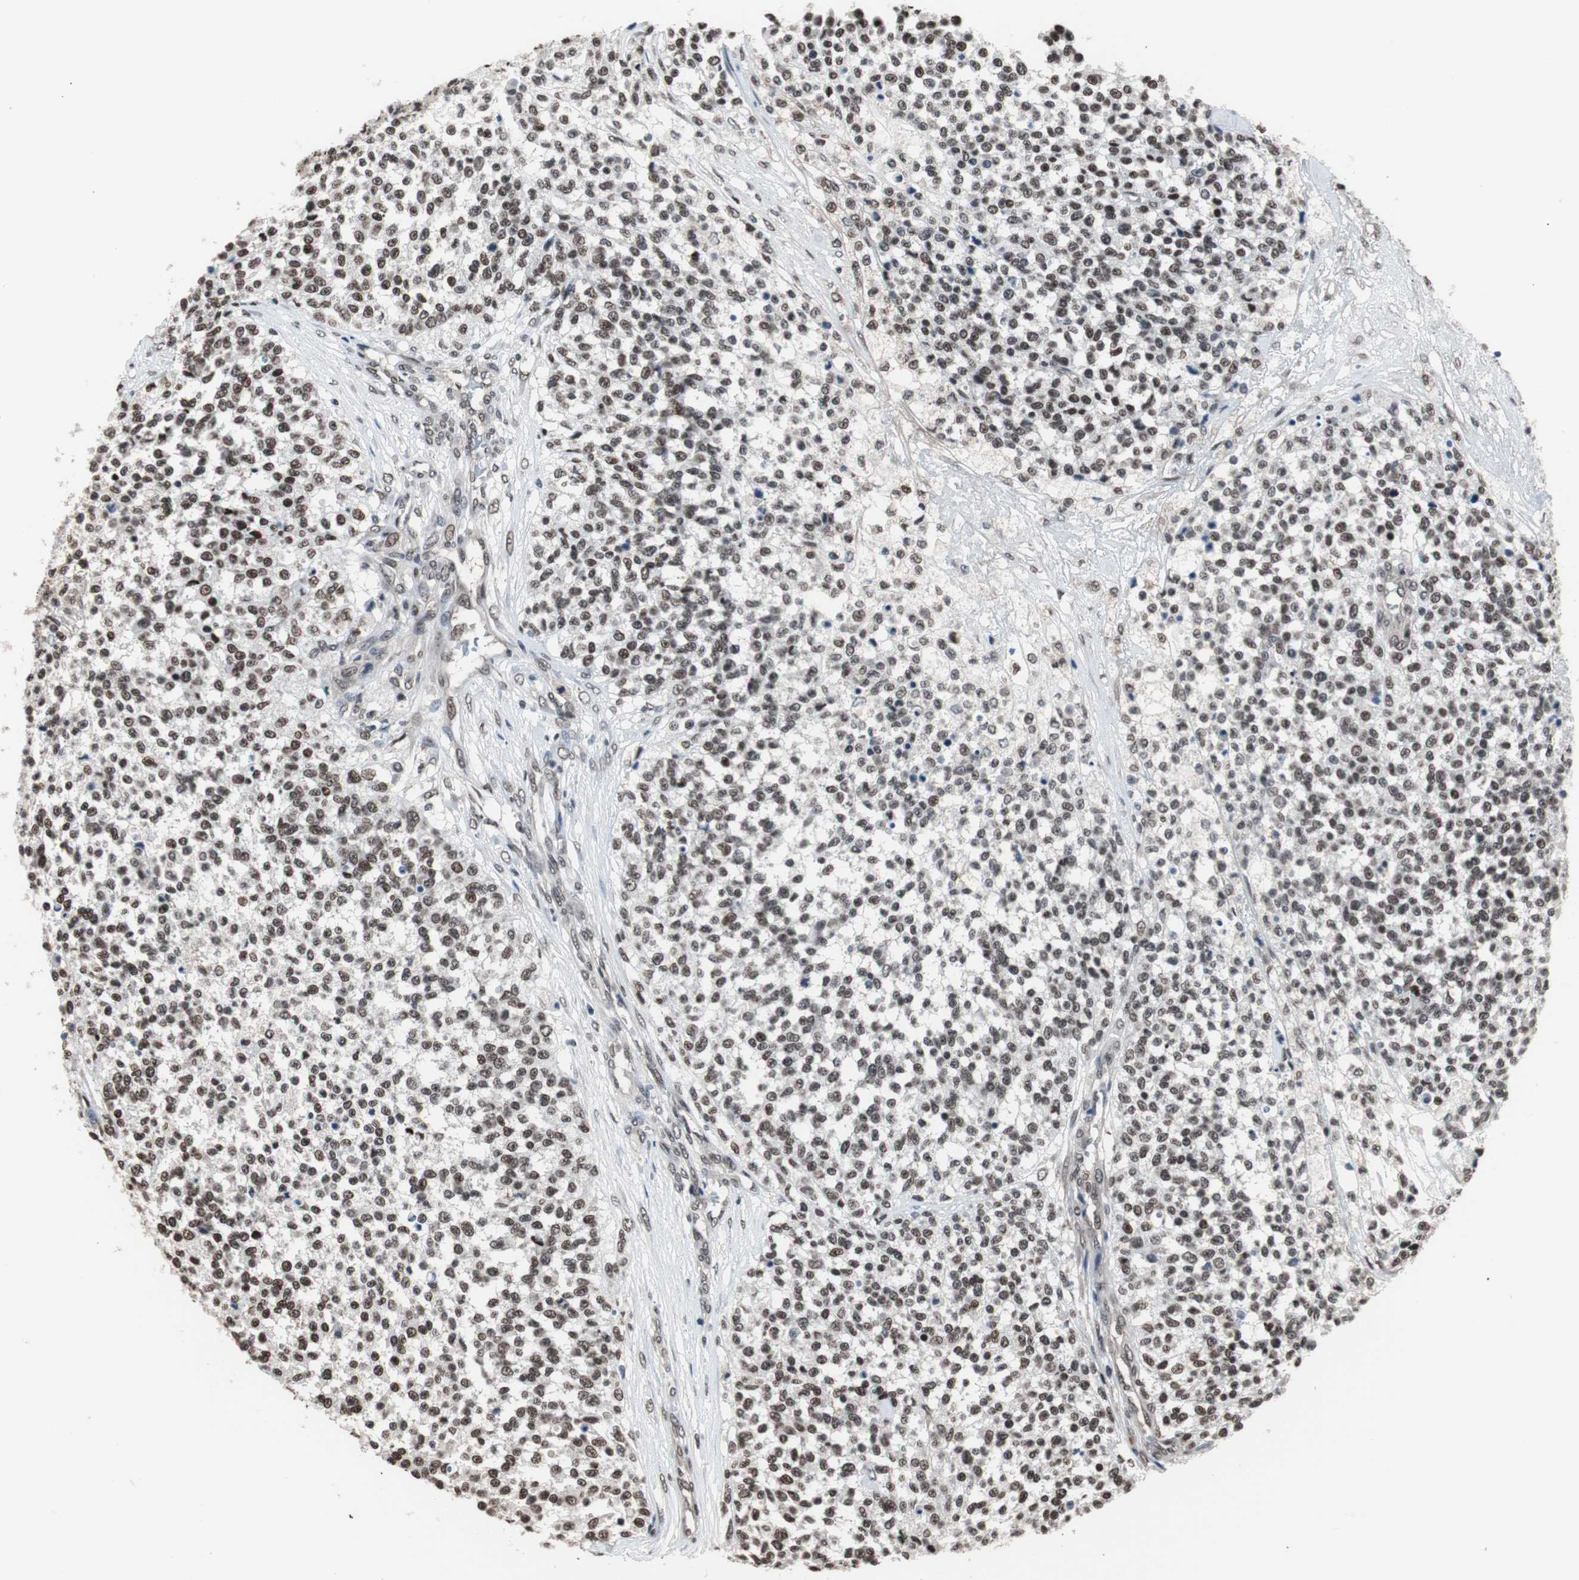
{"staining": {"intensity": "weak", "quantity": "25%-75%", "location": "nuclear"}, "tissue": "testis cancer", "cell_type": "Tumor cells", "image_type": "cancer", "snomed": [{"axis": "morphology", "description": "Seminoma, NOS"}, {"axis": "topography", "description": "Testis"}], "caption": "A histopathology image of testis cancer (seminoma) stained for a protein demonstrates weak nuclear brown staining in tumor cells. (IHC, brightfield microscopy, high magnification).", "gene": "POGZ", "patient": {"sex": "male", "age": 59}}